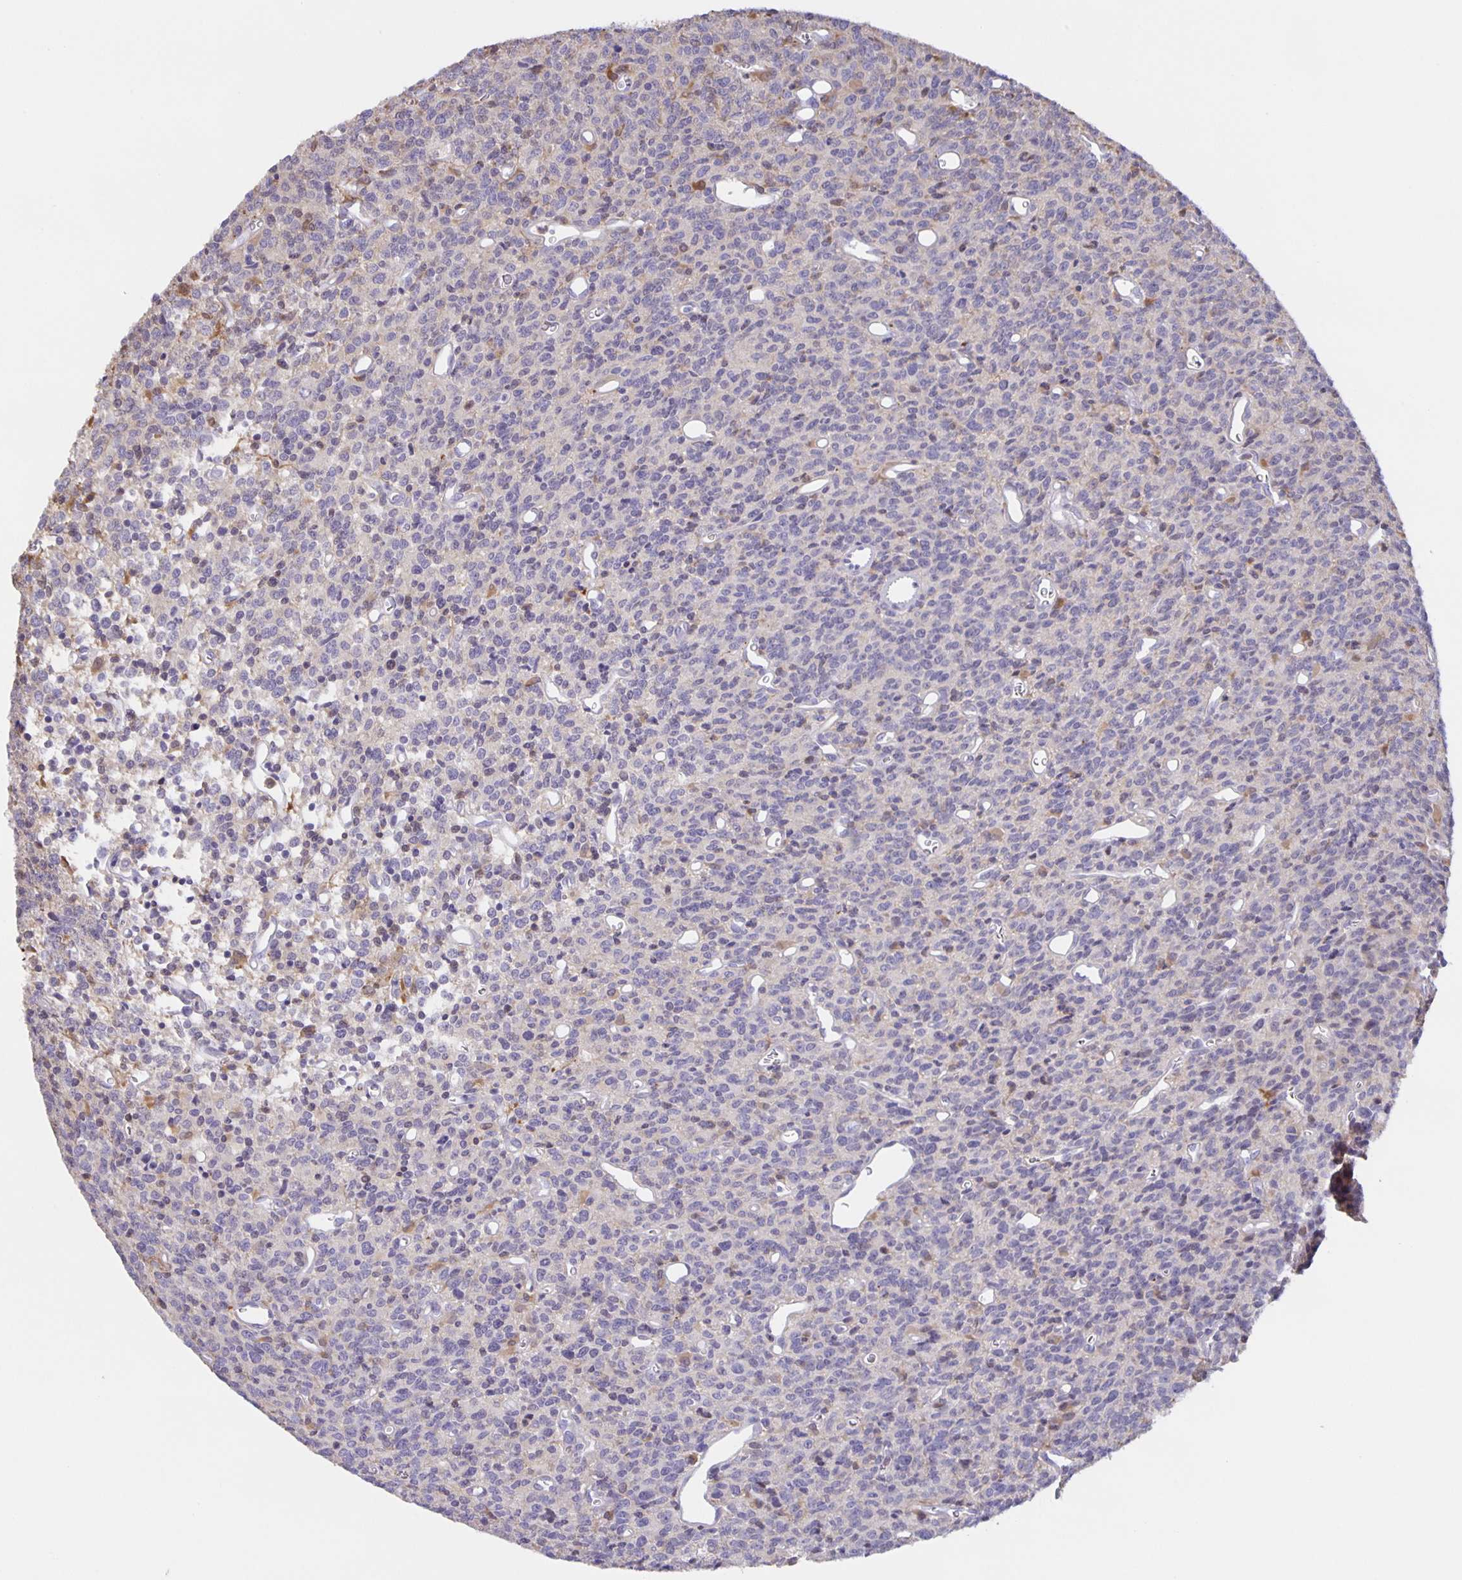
{"staining": {"intensity": "negative", "quantity": "none", "location": "none"}, "tissue": "glioma", "cell_type": "Tumor cells", "image_type": "cancer", "snomed": [{"axis": "morphology", "description": "Glioma, malignant, High grade"}, {"axis": "topography", "description": "Brain"}], "caption": "Tumor cells show no significant expression in glioma. (DAB (3,3'-diaminobenzidine) IHC with hematoxylin counter stain).", "gene": "MARCHF6", "patient": {"sex": "male", "age": 76}}